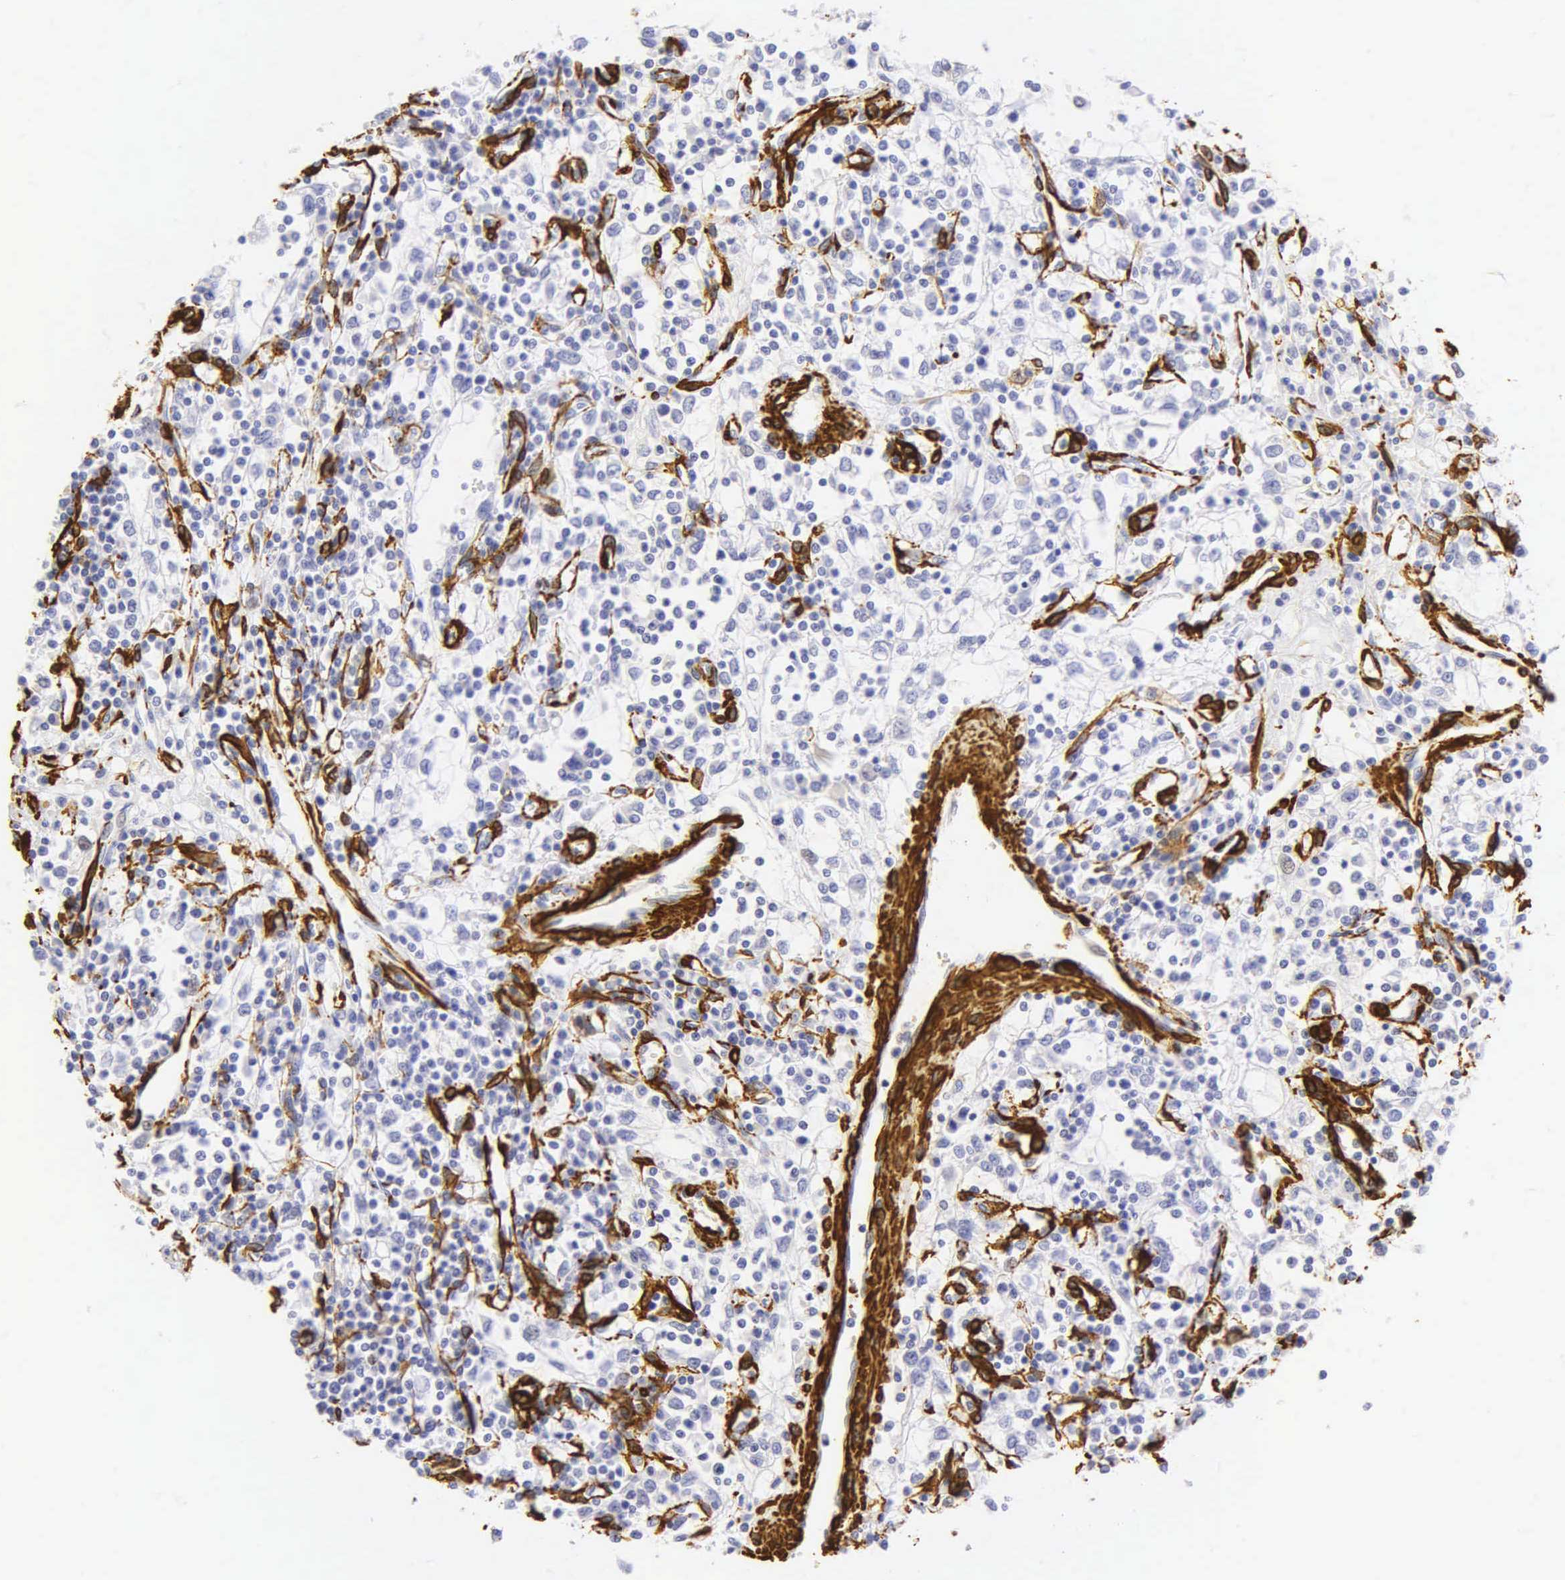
{"staining": {"intensity": "negative", "quantity": "none", "location": "none"}, "tissue": "renal cancer", "cell_type": "Tumor cells", "image_type": "cancer", "snomed": [{"axis": "morphology", "description": "Adenocarcinoma, NOS"}, {"axis": "topography", "description": "Kidney"}], "caption": "IHC micrograph of human renal cancer stained for a protein (brown), which displays no expression in tumor cells.", "gene": "ACTA2", "patient": {"sex": "male", "age": 82}}